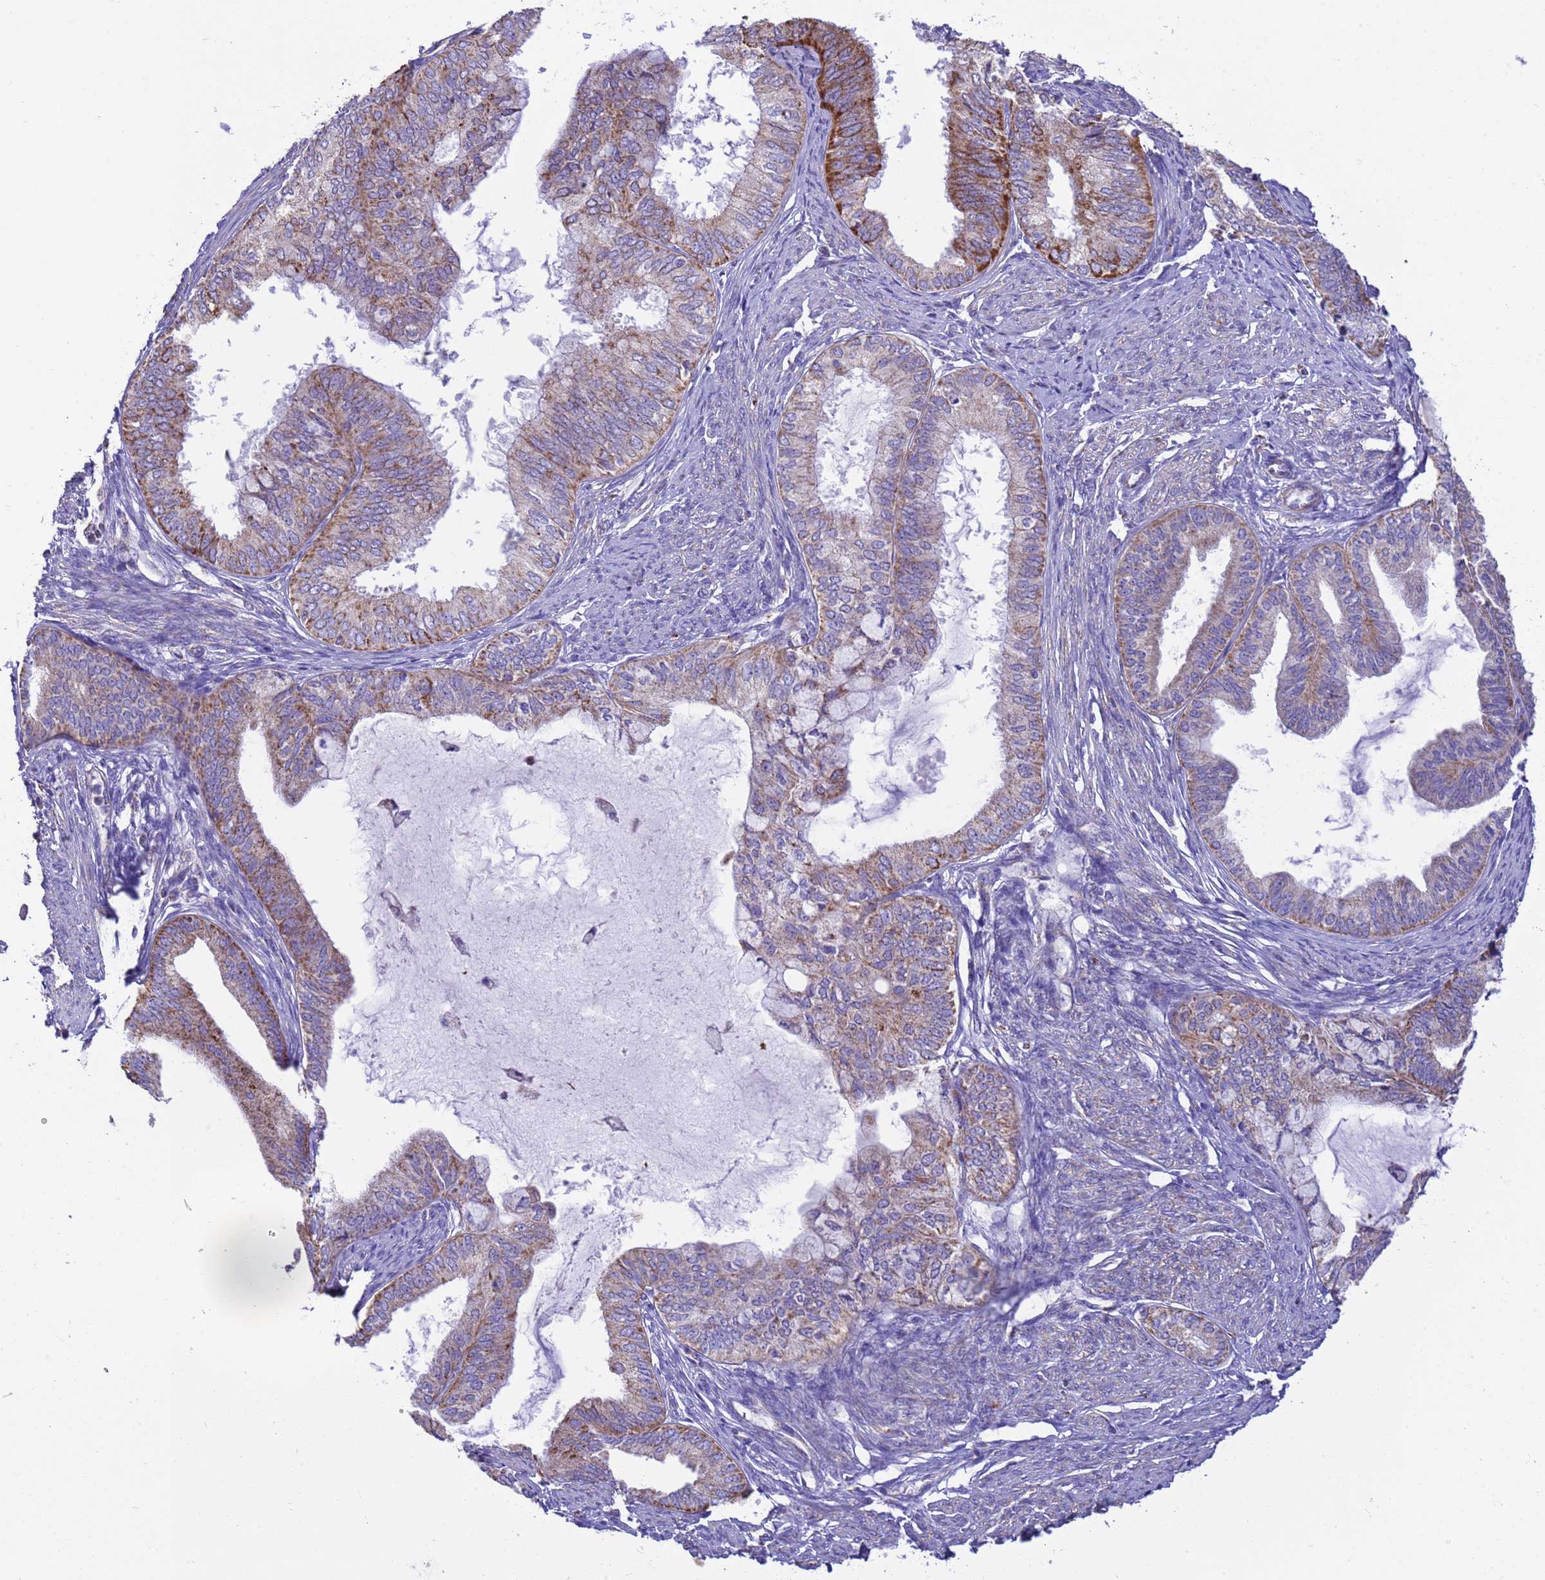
{"staining": {"intensity": "moderate", "quantity": "25%-75%", "location": "cytoplasmic/membranous"}, "tissue": "endometrial cancer", "cell_type": "Tumor cells", "image_type": "cancer", "snomed": [{"axis": "morphology", "description": "Adenocarcinoma, NOS"}, {"axis": "topography", "description": "Endometrium"}], "caption": "Moderate cytoplasmic/membranous positivity is identified in about 25%-75% of tumor cells in adenocarcinoma (endometrial).", "gene": "RNF165", "patient": {"sex": "female", "age": 86}}